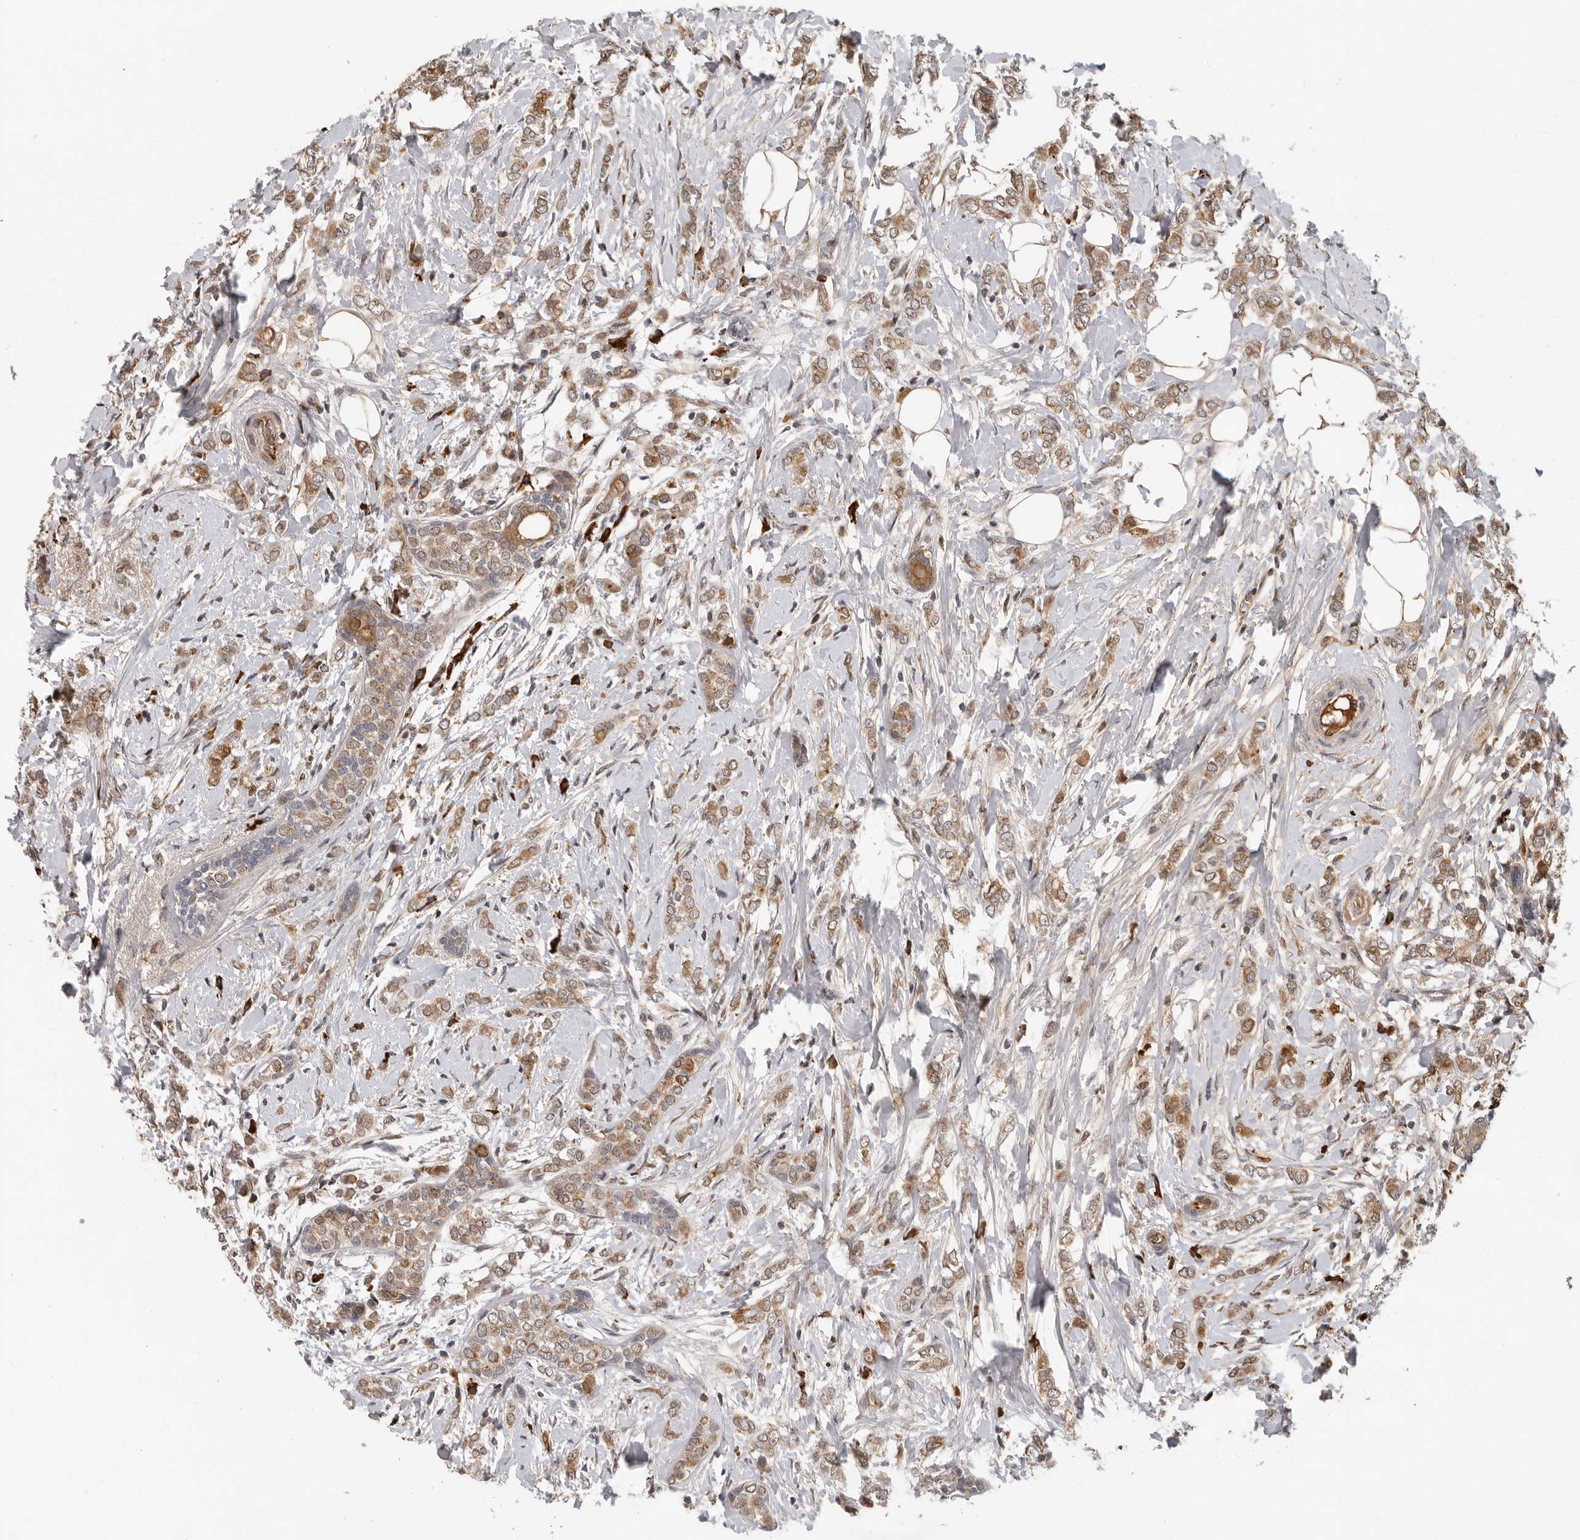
{"staining": {"intensity": "moderate", "quantity": ">75%", "location": "cytoplasmic/membranous"}, "tissue": "breast cancer", "cell_type": "Tumor cells", "image_type": "cancer", "snomed": [{"axis": "morphology", "description": "Normal tissue, NOS"}, {"axis": "morphology", "description": "Lobular carcinoma"}, {"axis": "topography", "description": "Breast"}], "caption": "A brown stain shows moderate cytoplasmic/membranous expression of a protein in lobular carcinoma (breast) tumor cells.", "gene": "RNF157", "patient": {"sex": "female", "age": 47}}